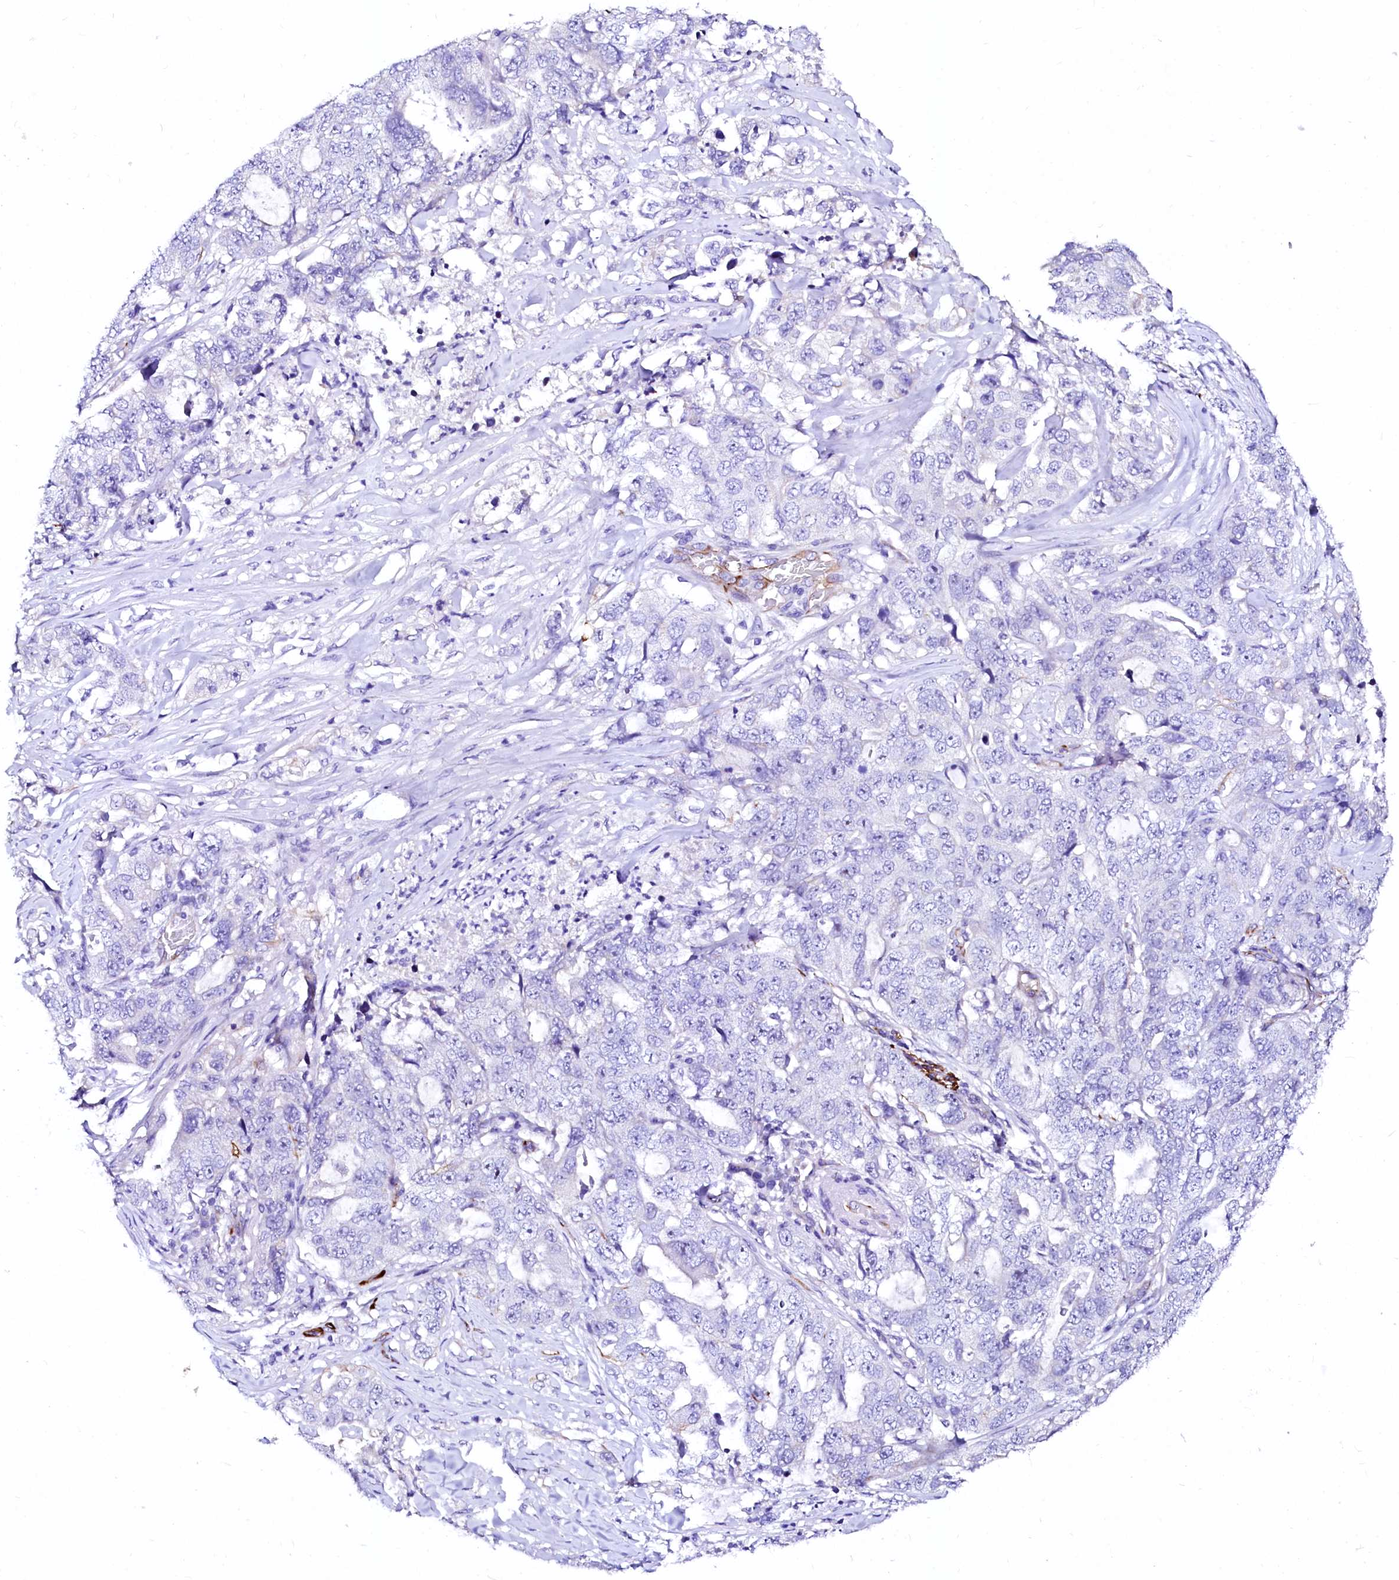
{"staining": {"intensity": "negative", "quantity": "none", "location": "none"}, "tissue": "lung cancer", "cell_type": "Tumor cells", "image_type": "cancer", "snomed": [{"axis": "morphology", "description": "Adenocarcinoma, NOS"}, {"axis": "topography", "description": "Lung"}], "caption": "Lung cancer was stained to show a protein in brown. There is no significant staining in tumor cells. The staining is performed using DAB (3,3'-diaminobenzidine) brown chromogen with nuclei counter-stained in using hematoxylin.", "gene": "SFR1", "patient": {"sex": "female", "age": 51}}